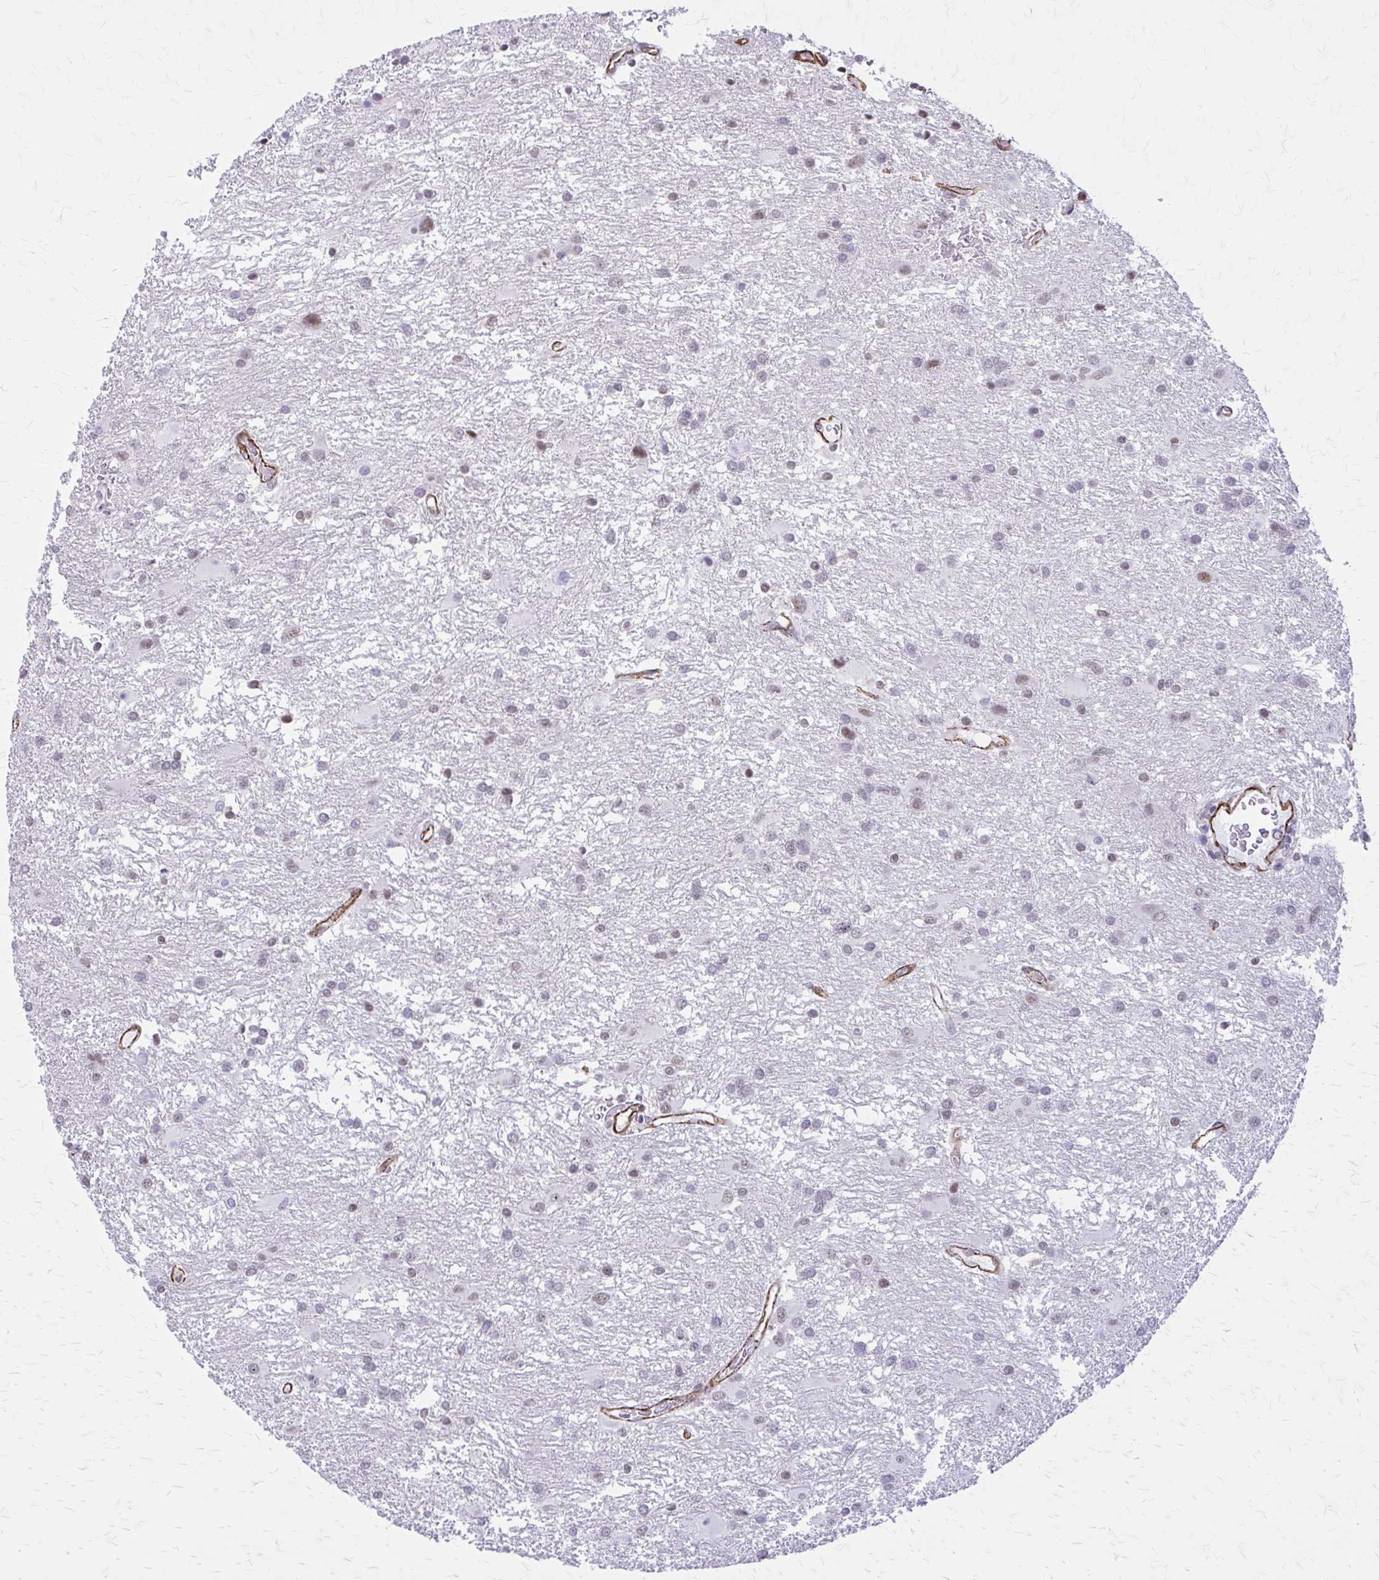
{"staining": {"intensity": "weak", "quantity": "<25%", "location": "nuclear"}, "tissue": "glioma", "cell_type": "Tumor cells", "image_type": "cancer", "snomed": [{"axis": "morphology", "description": "Glioma, malignant, High grade"}, {"axis": "topography", "description": "Brain"}], "caption": "A high-resolution histopathology image shows immunohistochemistry (IHC) staining of malignant high-grade glioma, which shows no significant expression in tumor cells. (Immunohistochemistry (ihc), brightfield microscopy, high magnification).", "gene": "NRBF2", "patient": {"sex": "male", "age": 53}}